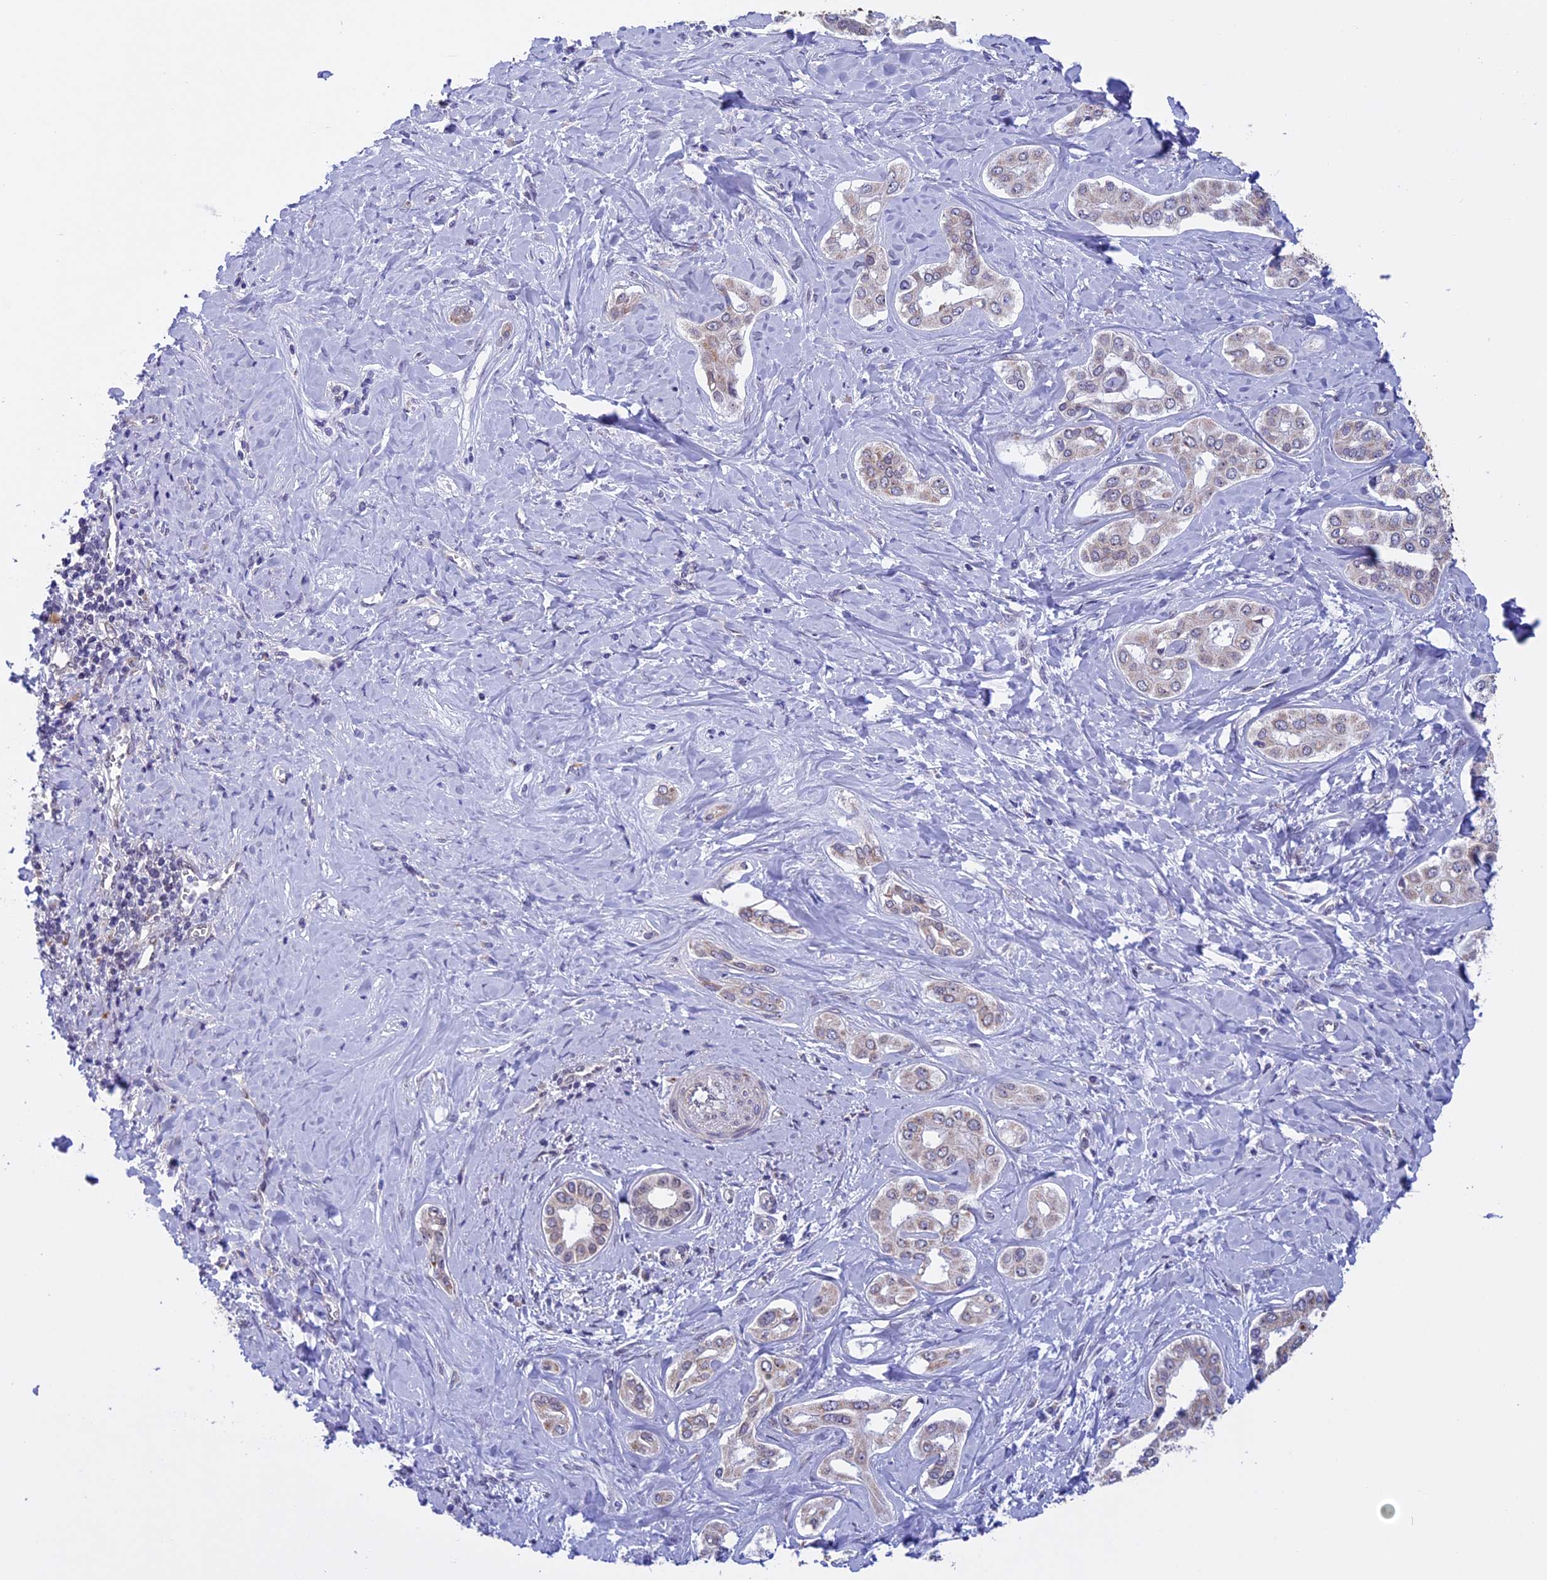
{"staining": {"intensity": "weak", "quantity": "25%-75%", "location": "cytoplasmic/membranous"}, "tissue": "liver cancer", "cell_type": "Tumor cells", "image_type": "cancer", "snomed": [{"axis": "morphology", "description": "Cholangiocarcinoma"}, {"axis": "topography", "description": "Liver"}], "caption": "Immunohistochemistry (IHC) of human liver cancer (cholangiocarcinoma) demonstrates low levels of weak cytoplasmic/membranous positivity in about 25%-75% of tumor cells.", "gene": "ZNF317", "patient": {"sex": "female", "age": 77}}